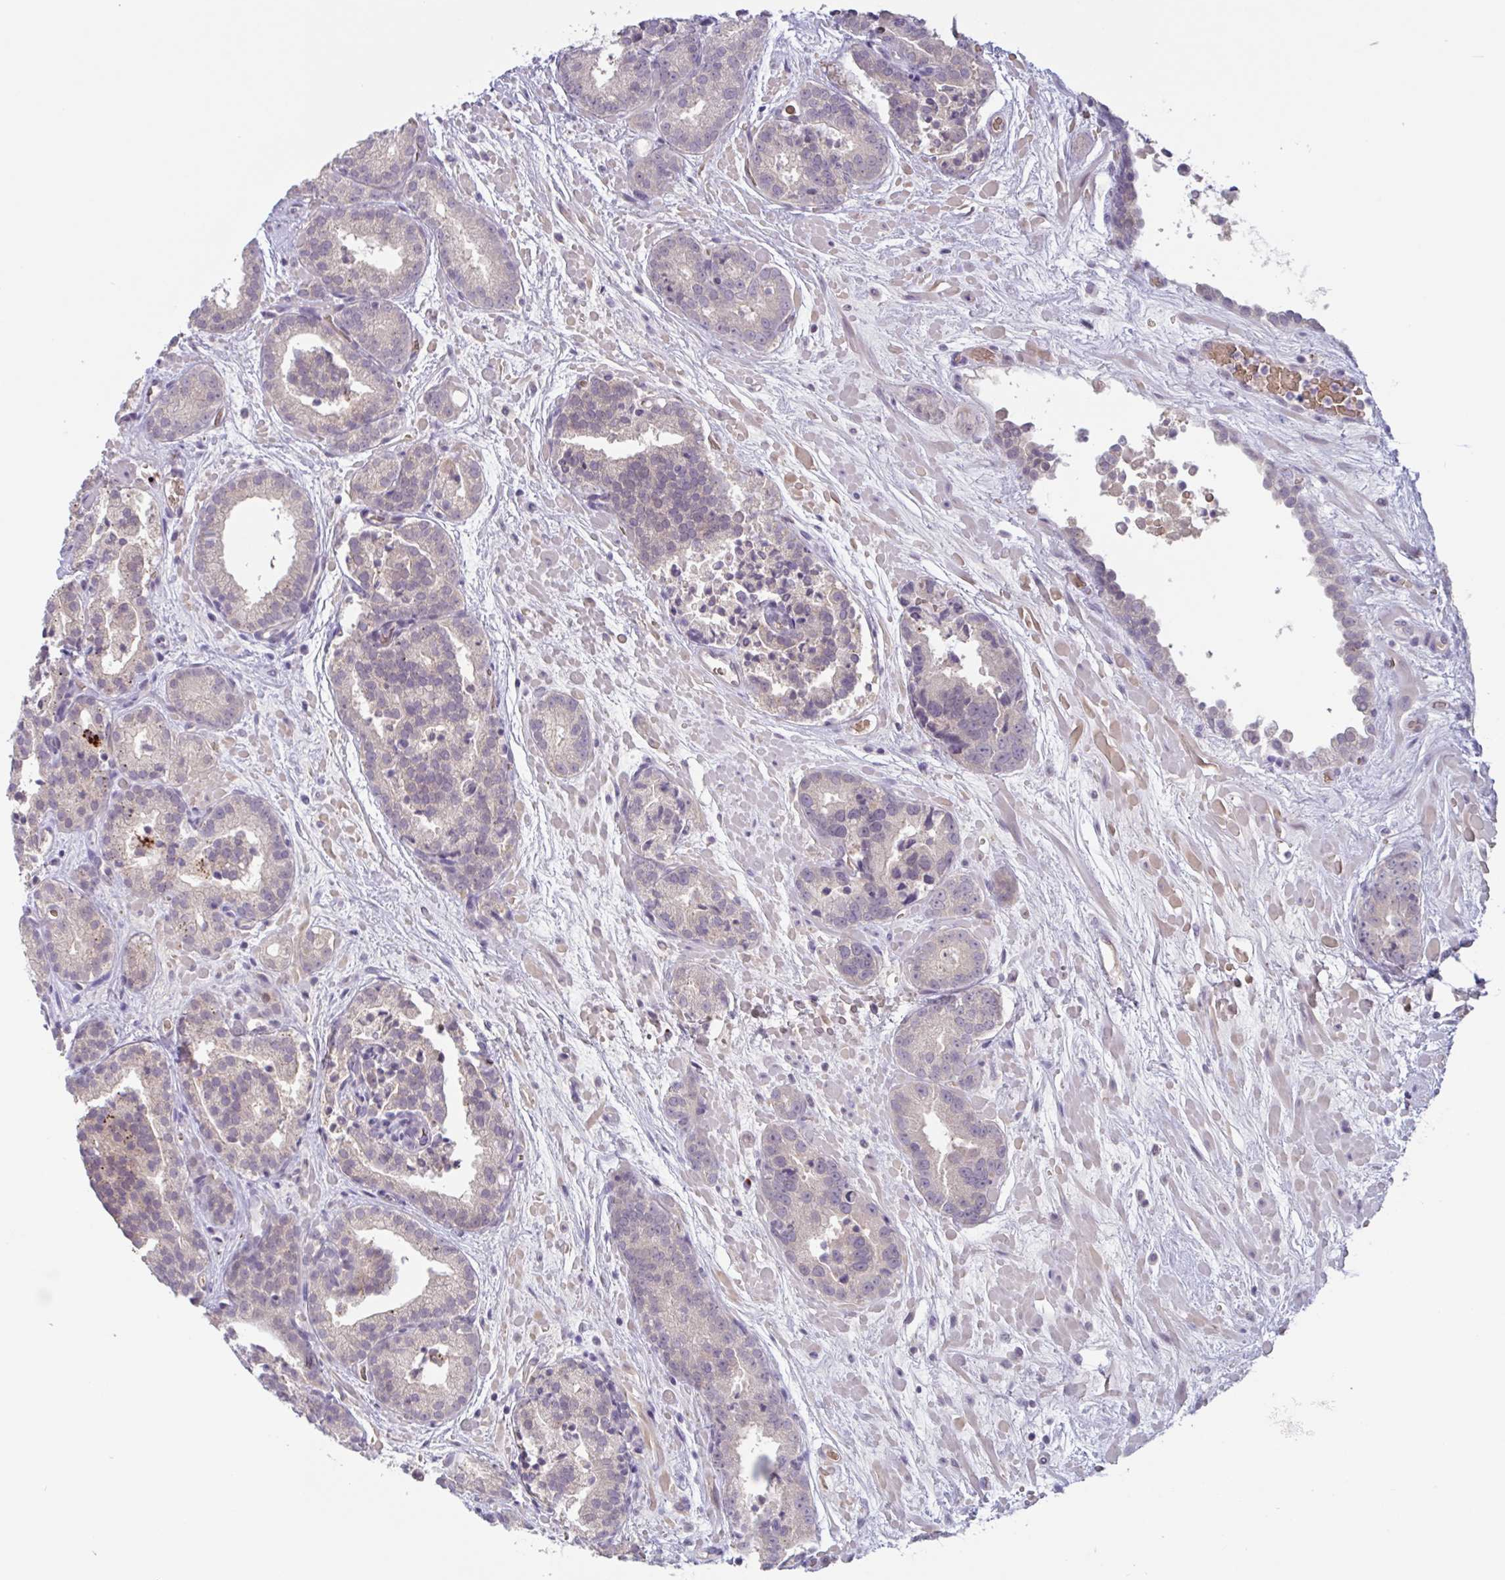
{"staining": {"intensity": "negative", "quantity": "none", "location": "none"}, "tissue": "prostate cancer", "cell_type": "Tumor cells", "image_type": "cancer", "snomed": [{"axis": "morphology", "description": "Adenocarcinoma, High grade"}, {"axis": "topography", "description": "Prostate"}], "caption": "Prostate high-grade adenocarcinoma was stained to show a protein in brown. There is no significant positivity in tumor cells. (Brightfield microscopy of DAB IHC at high magnification).", "gene": "RHAG", "patient": {"sex": "male", "age": 66}}